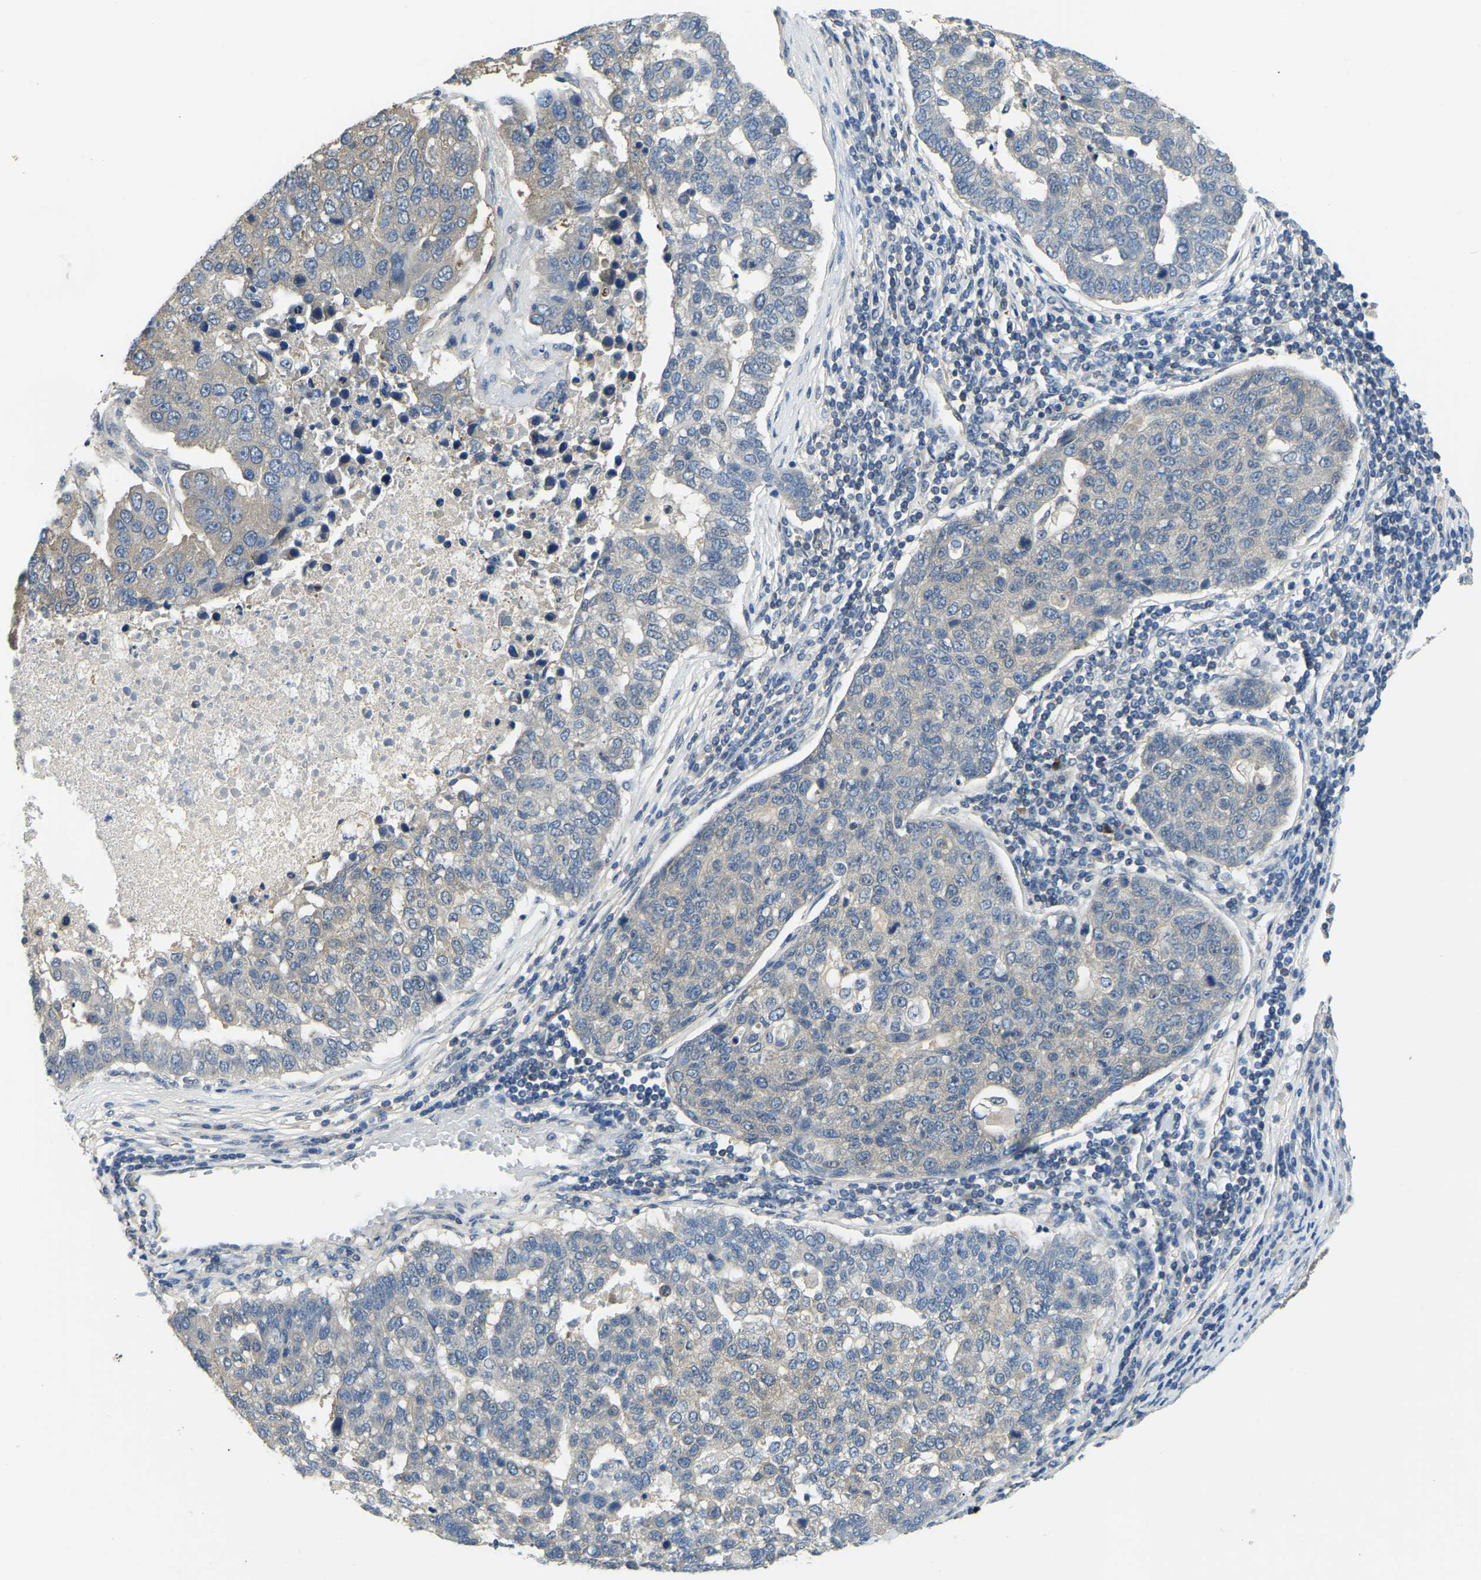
{"staining": {"intensity": "negative", "quantity": "none", "location": "none"}, "tissue": "pancreatic cancer", "cell_type": "Tumor cells", "image_type": "cancer", "snomed": [{"axis": "morphology", "description": "Adenocarcinoma, NOS"}, {"axis": "topography", "description": "Pancreas"}], "caption": "High magnification brightfield microscopy of pancreatic cancer stained with DAB (3,3'-diaminobenzidine) (brown) and counterstained with hematoxylin (blue): tumor cells show no significant expression.", "gene": "AHNAK", "patient": {"sex": "female", "age": 61}}